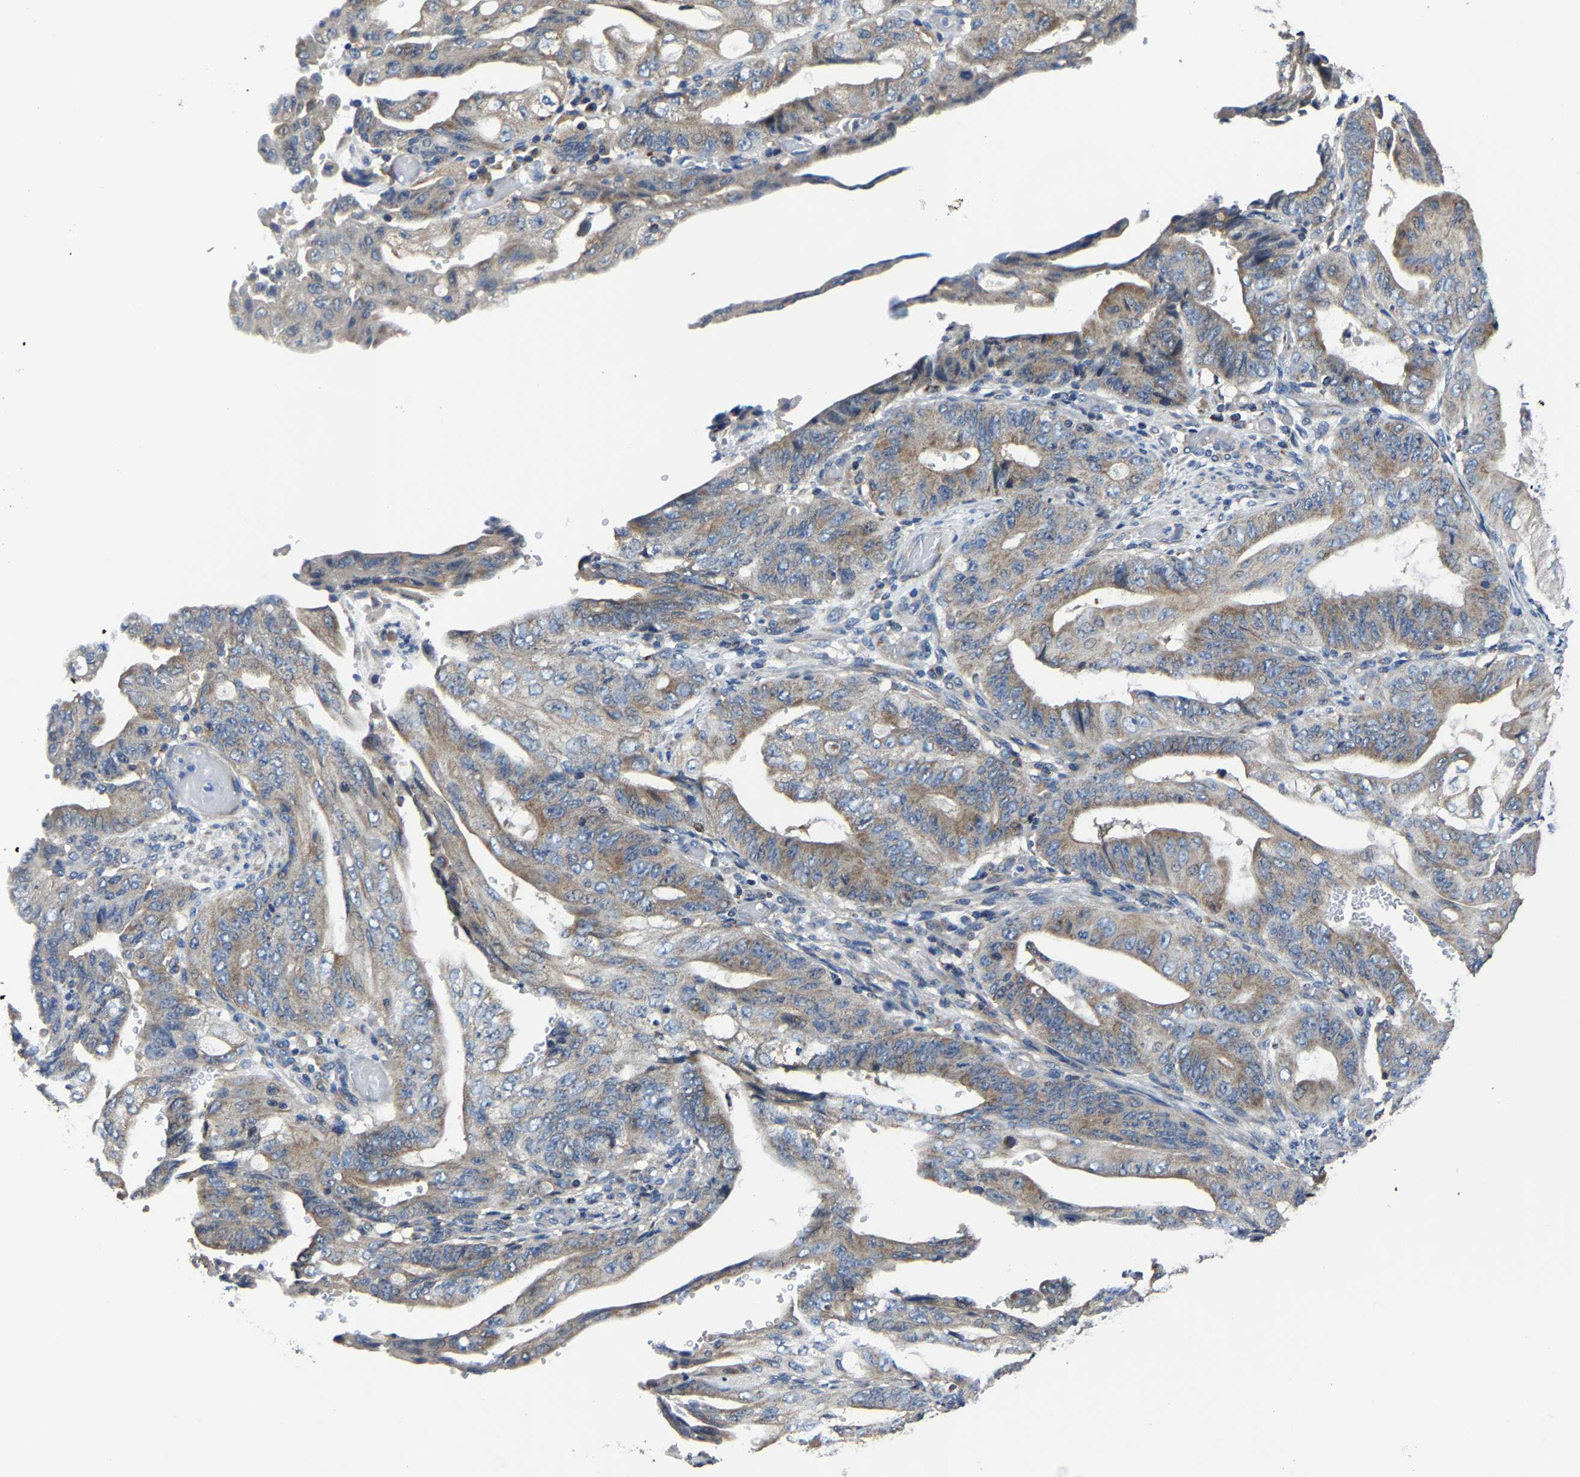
{"staining": {"intensity": "weak", "quantity": ">75%", "location": "cytoplasmic/membranous"}, "tissue": "stomach cancer", "cell_type": "Tumor cells", "image_type": "cancer", "snomed": [{"axis": "morphology", "description": "Adenocarcinoma, NOS"}, {"axis": "topography", "description": "Stomach"}], "caption": "Immunohistochemical staining of human stomach cancer reveals weak cytoplasmic/membranous protein positivity in about >75% of tumor cells.", "gene": "AGK", "patient": {"sex": "female", "age": 73}}